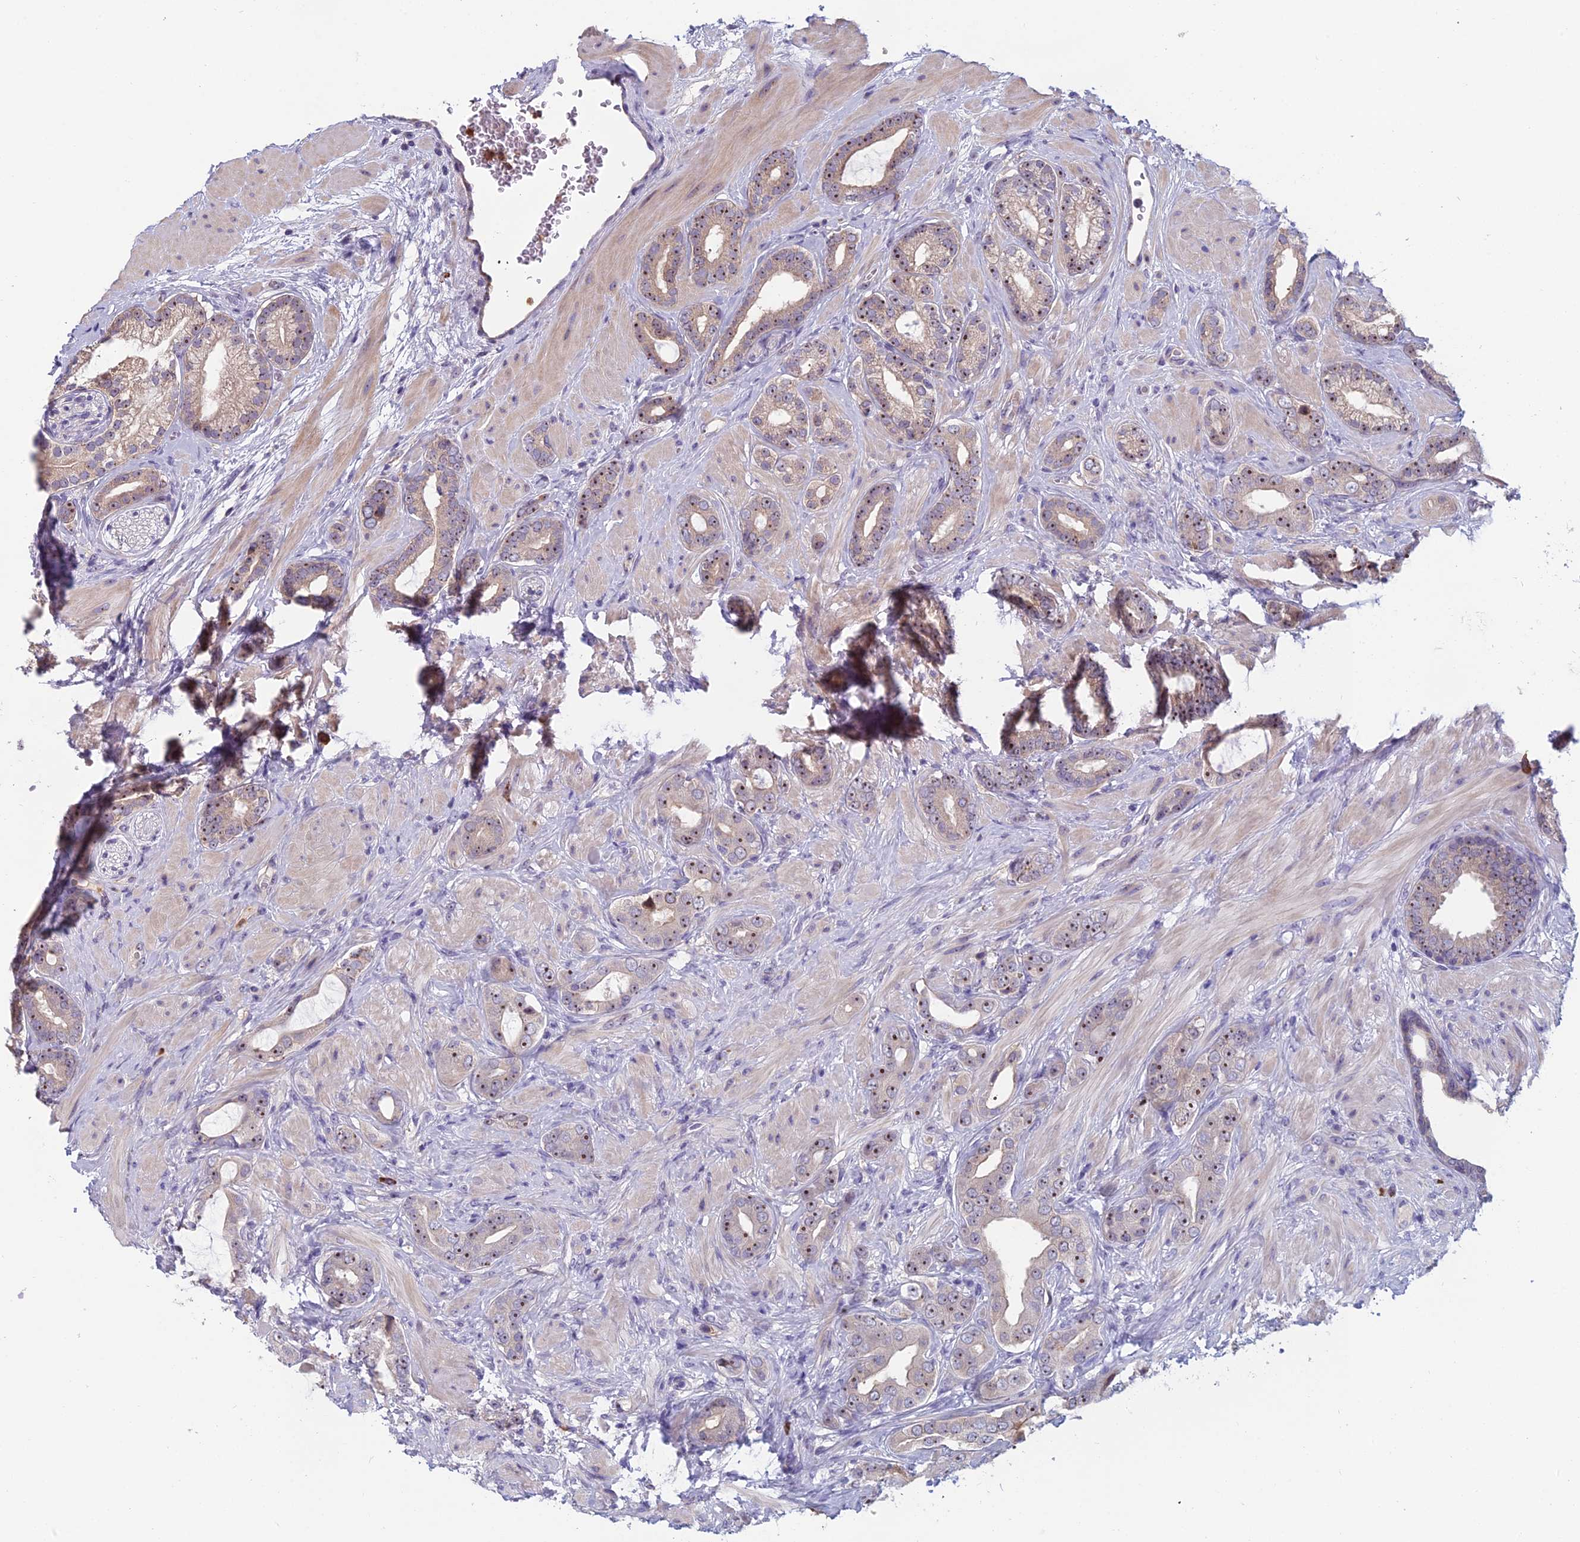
{"staining": {"intensity": "moderate", "quantity": ">75%", "location": "nuclear"}, "tissue": "prostate cancer", "cell_type": "Tumor cells", "image_type": "cancer", "snomed": [{"axis": "morphology", "description": "Adenocarcinoma, Low grade"}, {"axis": "topography", "description": "Prostate"}], "caption": "Tumor cells show medium levels of moderate nuclear staining in about >75% of cells in low-grade adenocarcinoma (prostate).", "gene": "NOC2L", "patient": {"sex": "male", "age": 57}}